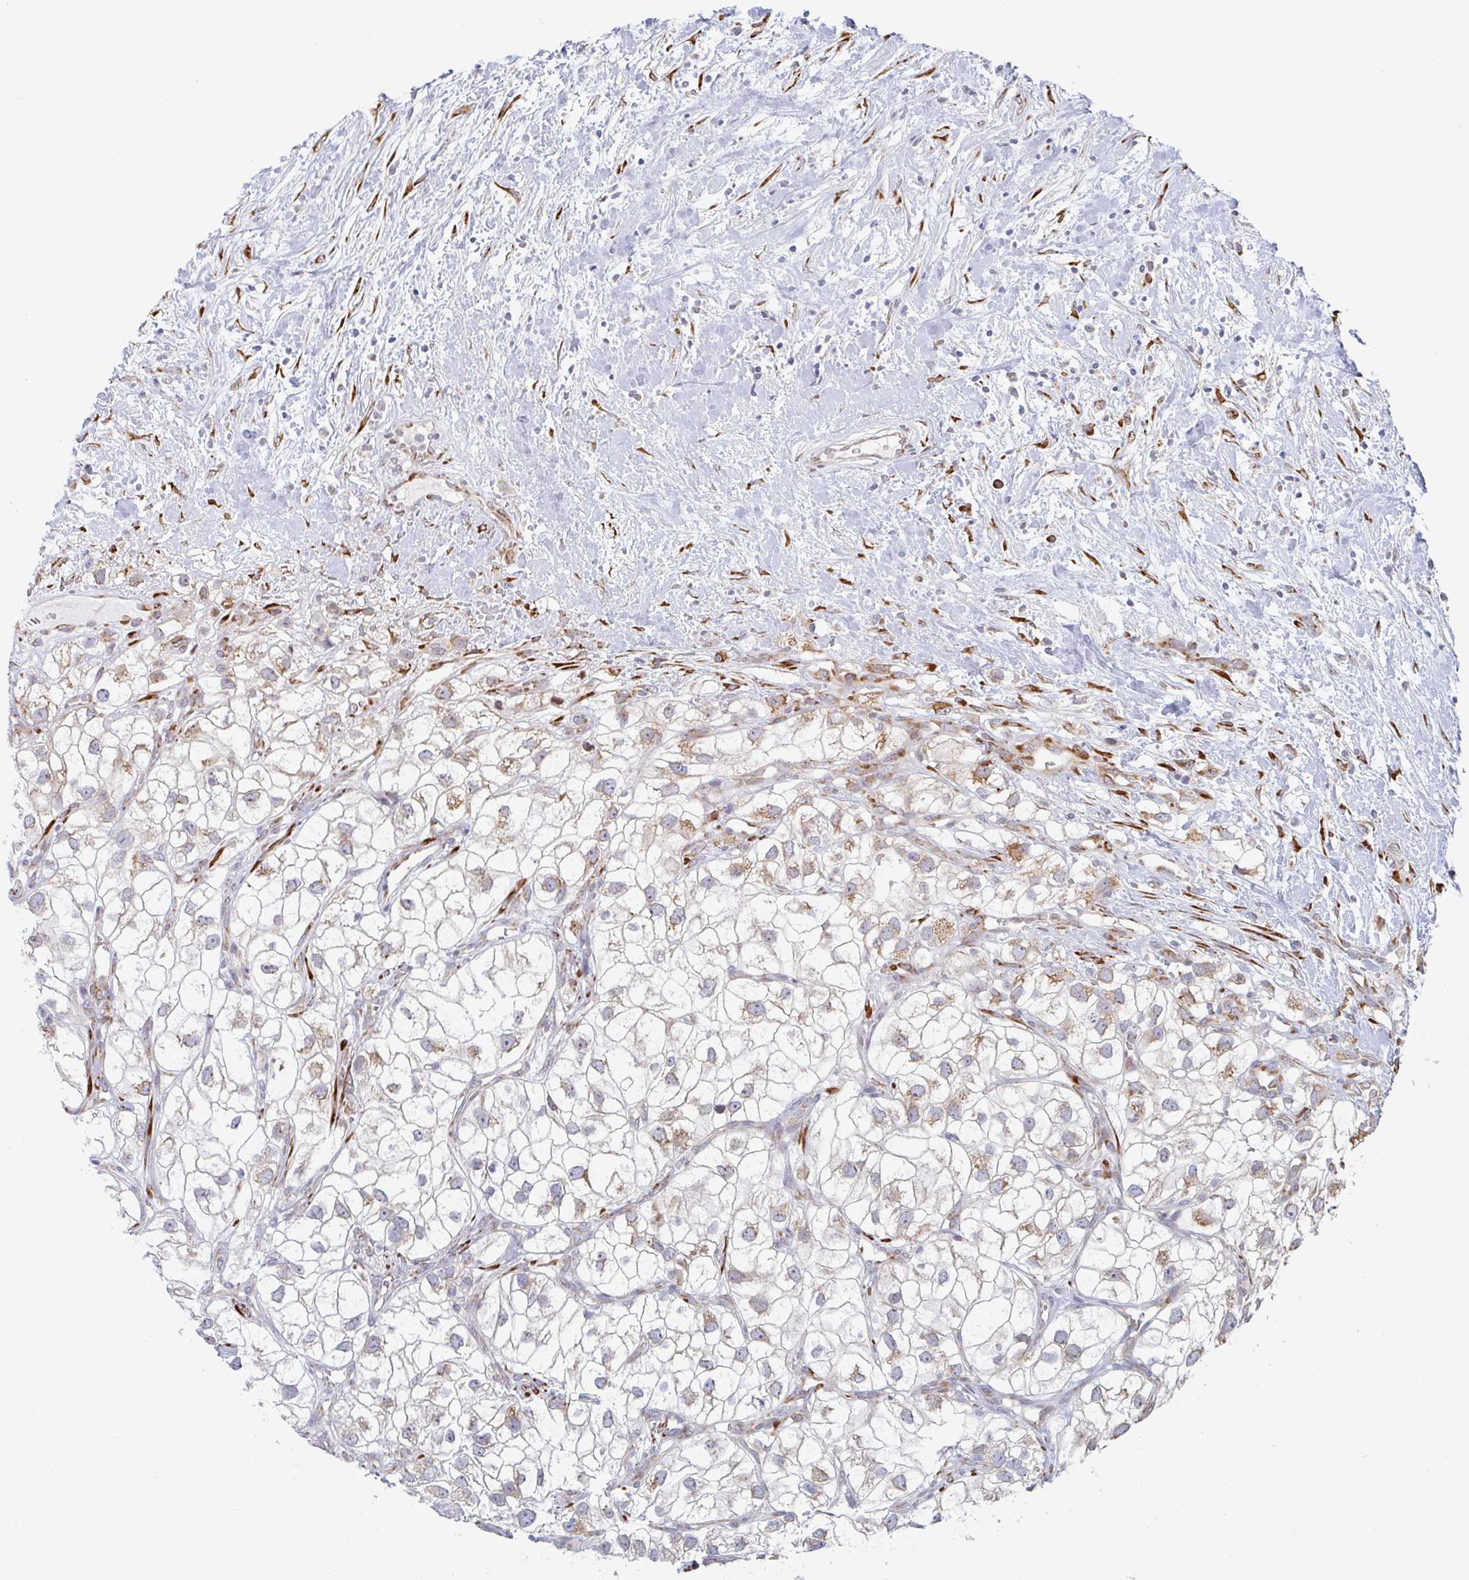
{"staining": {"intensity": "moderate", "quantity": "<25%", "location": "cytoplasmic/membranous"}, "tissue": "renal cancer", "cell_type": "Tumor cells", "image_type": "cancer", "snomed": [{"axis": "morphology", "description": "Adenocarcinoma, NOS"}, {"axis": "topography", "description": "Kidney"}], "caption": "Immunohistochemistry (IHC) of human renal adenocarcinoma displays low levels of moderate cytoplasmic/membranous expression in about <25% of tumor cells.", "gene": "TRAPPC10", "patient": {"sex": "male", "age": 59}}